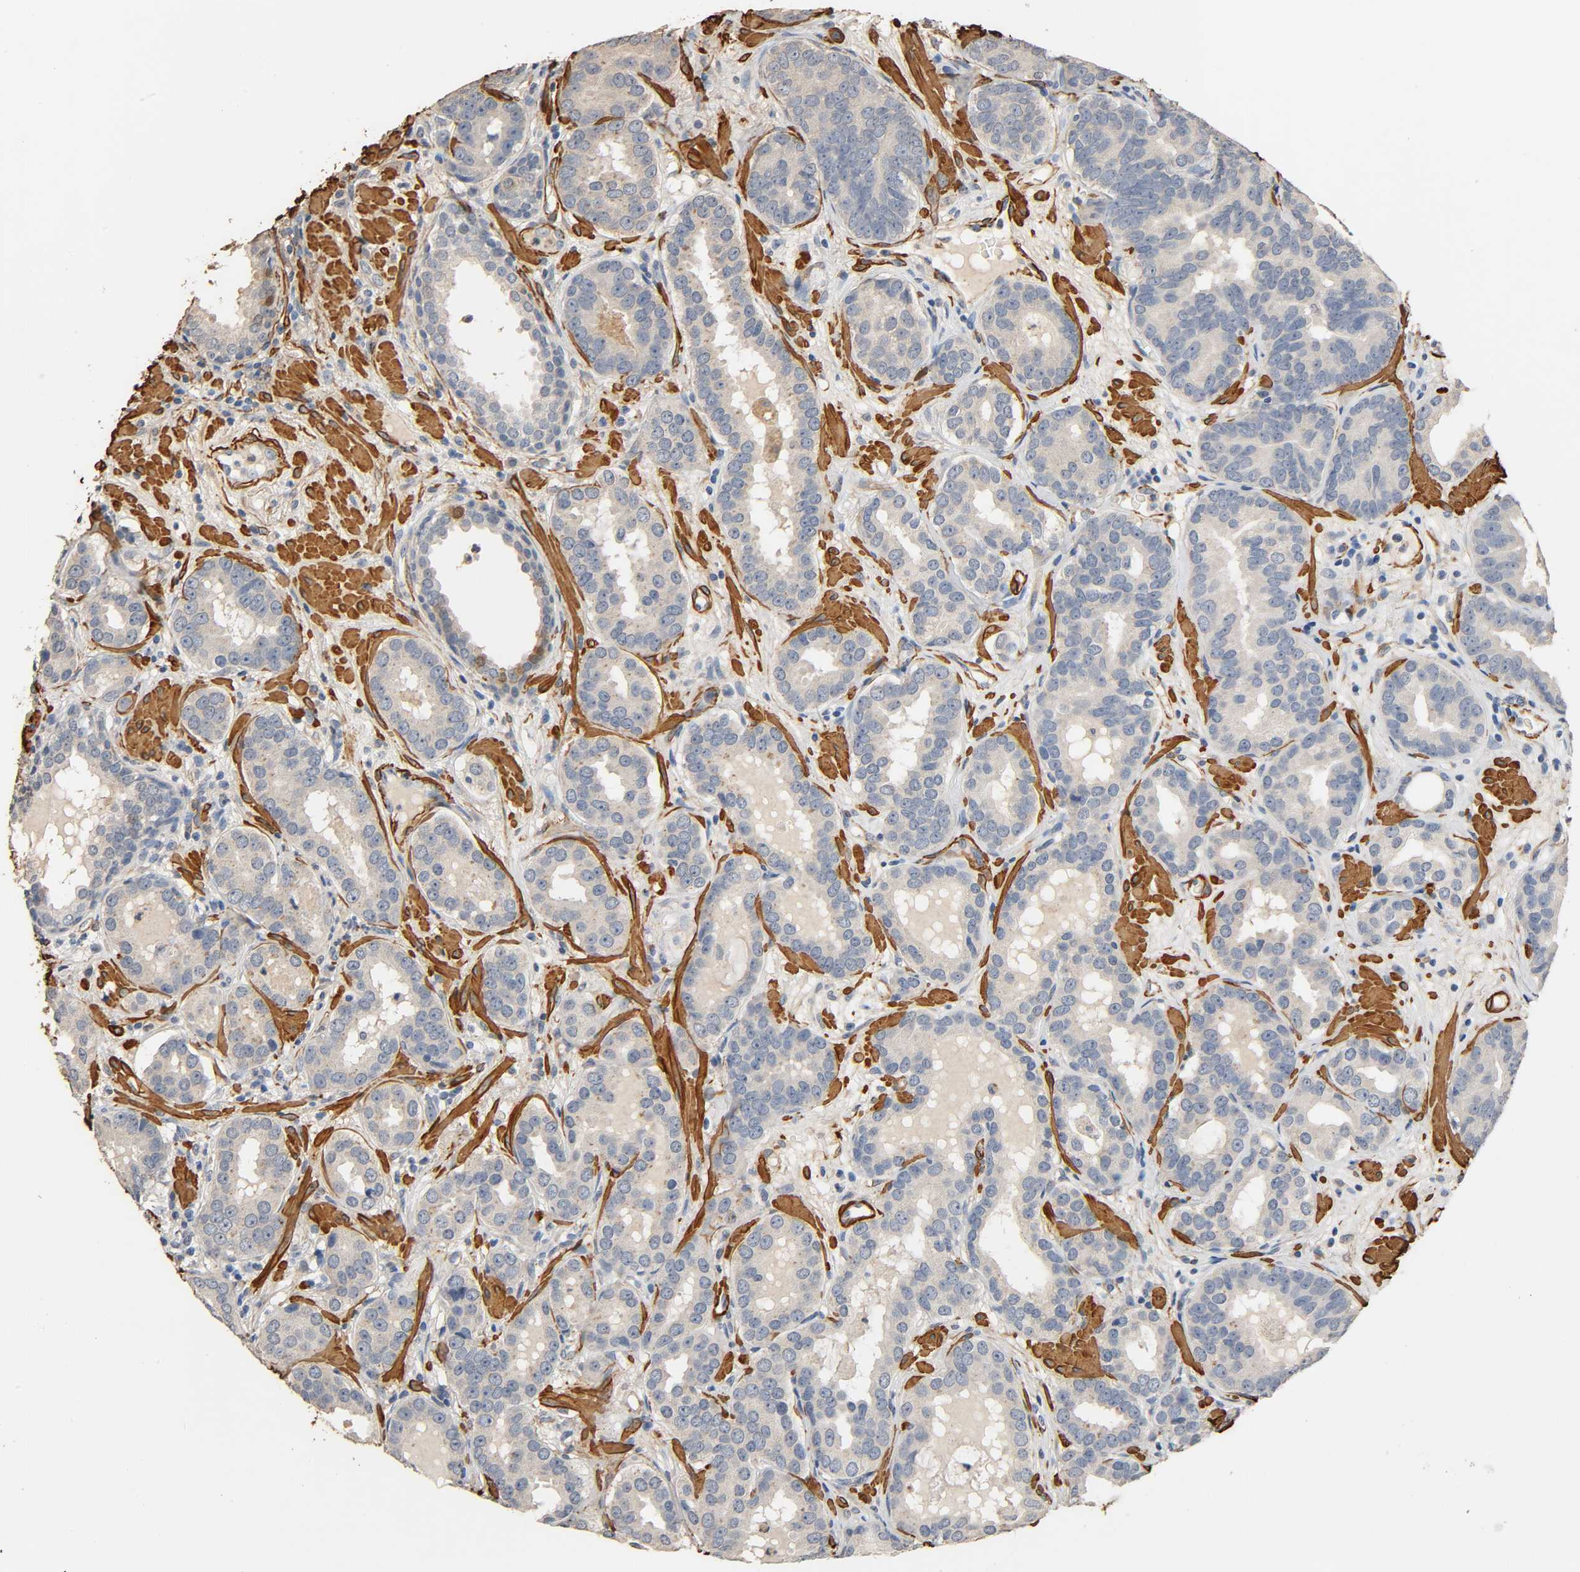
{"staining": {"intensity": "weak", "quantity": ">75%", "location": "cytoplasmic/membranous"}, "tissue": "prostate cancer", "cell_type": "Tumor cells", "image_type": "cancer", "snomed": [{"axis": "morphology", "description": "Adenocarcinoma, Low grade"}, {"axis": "topography", "description": "Prostate"}], "caption": "Immunohistochemical staining of prostate cancer demonstrates weak cytoplasmic/membranous protein staining in approximately >75% of tumor cells. (Brightfield microscopy of DAB IHC at high magnification).", "gene": "GSTA3", "patient": {"sex": "male", "age": 59}}